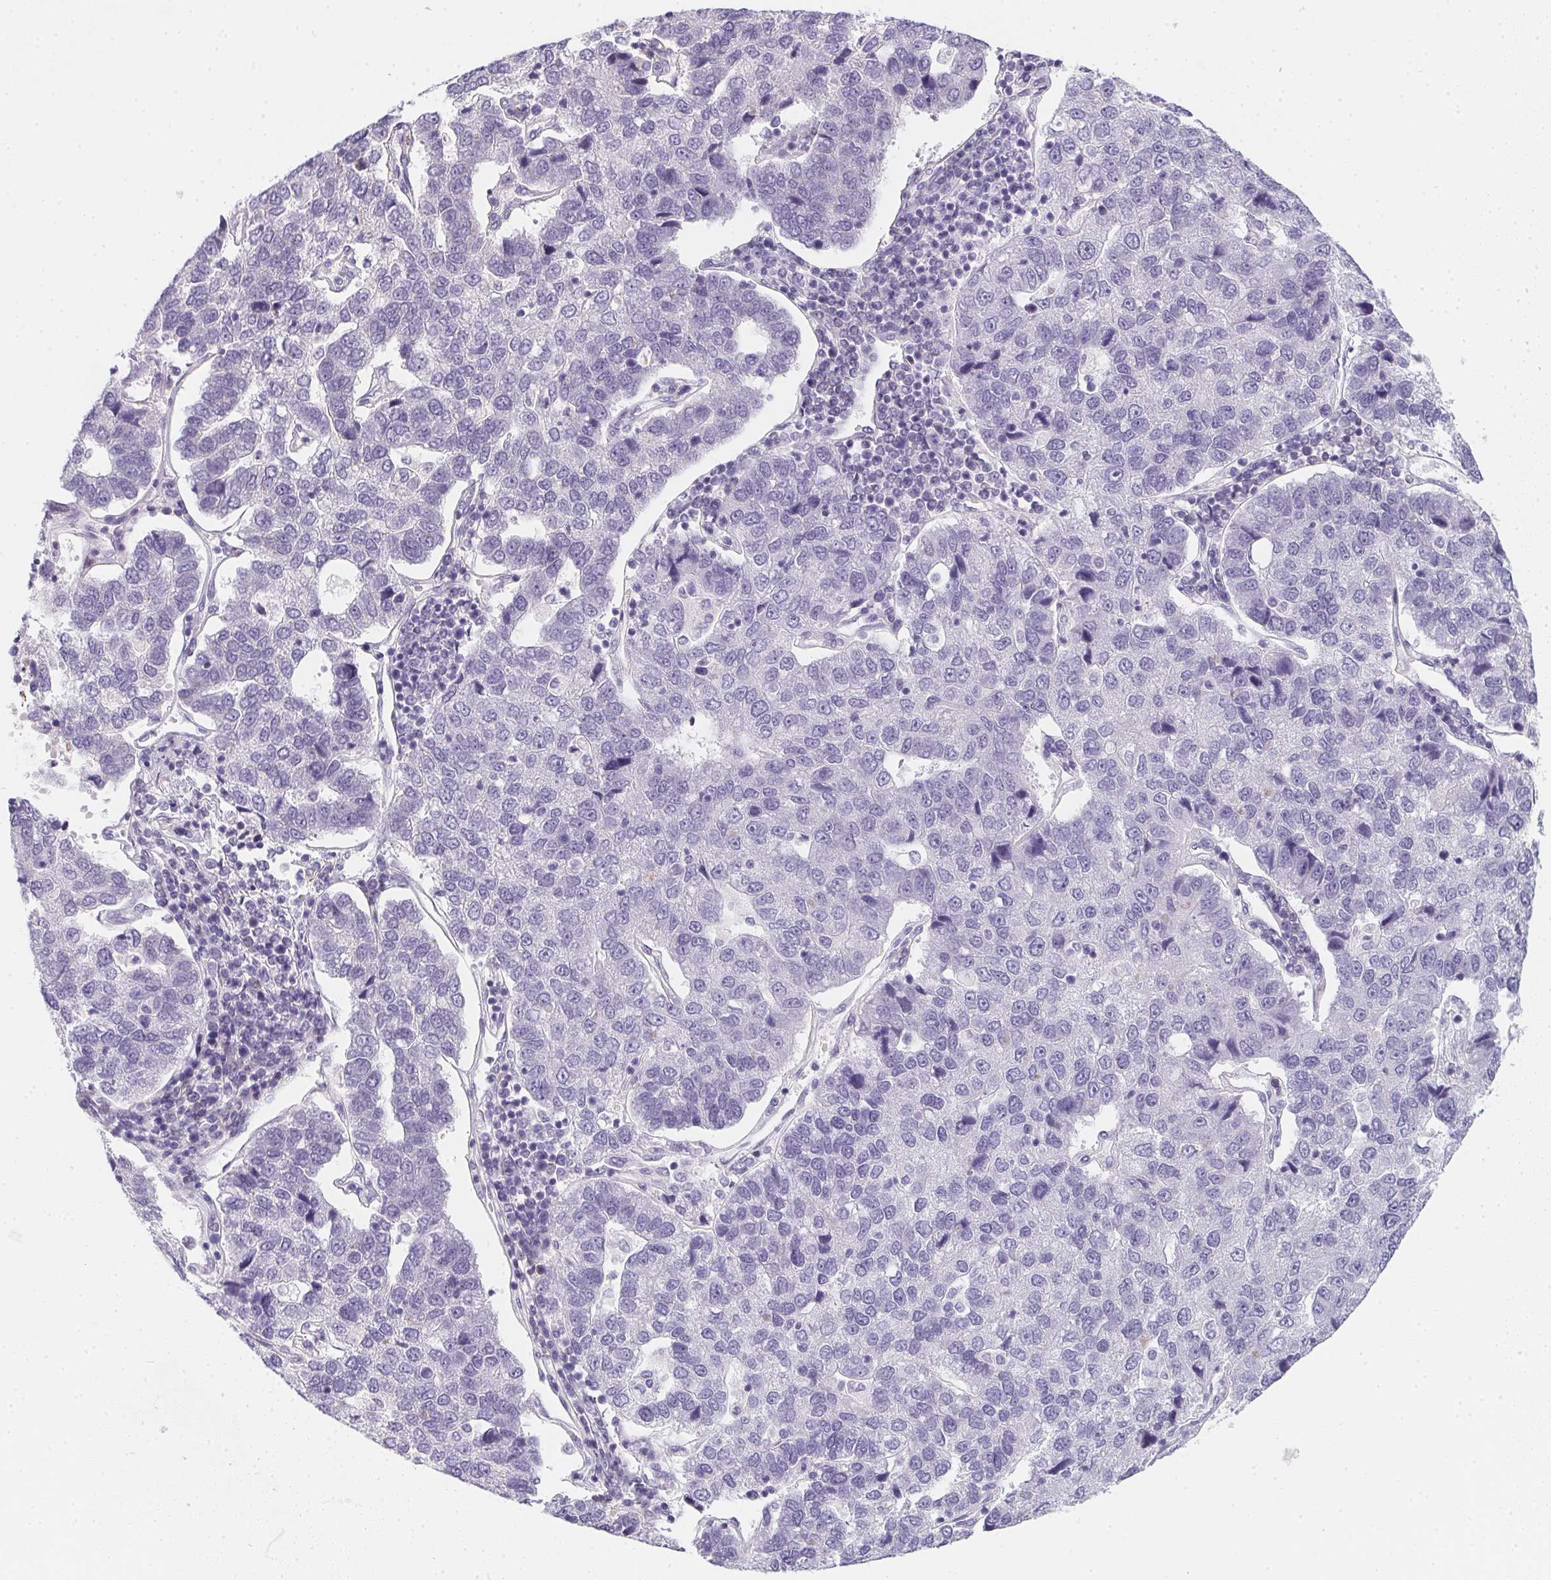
{"staining": {"intensity": "negative", "quantity": "none", "location": "none"}, "tissue": "pancreatic cancer", "cell_type": "Tumor cells", "image_type": "cancer", "snomed": [{"axis": "morphology", "description": "Adenocarcinoma, NOS"}, {"axis": "topography", "description": "Pancreas"}], "caption": "The immunohistochemistry (IHC) micrograph has no significant staining in tumor cells of pancreatic adenocarcinoma tissue.", "gene": "MAP1A", "patient": {"sex": "female", "age": 61}}